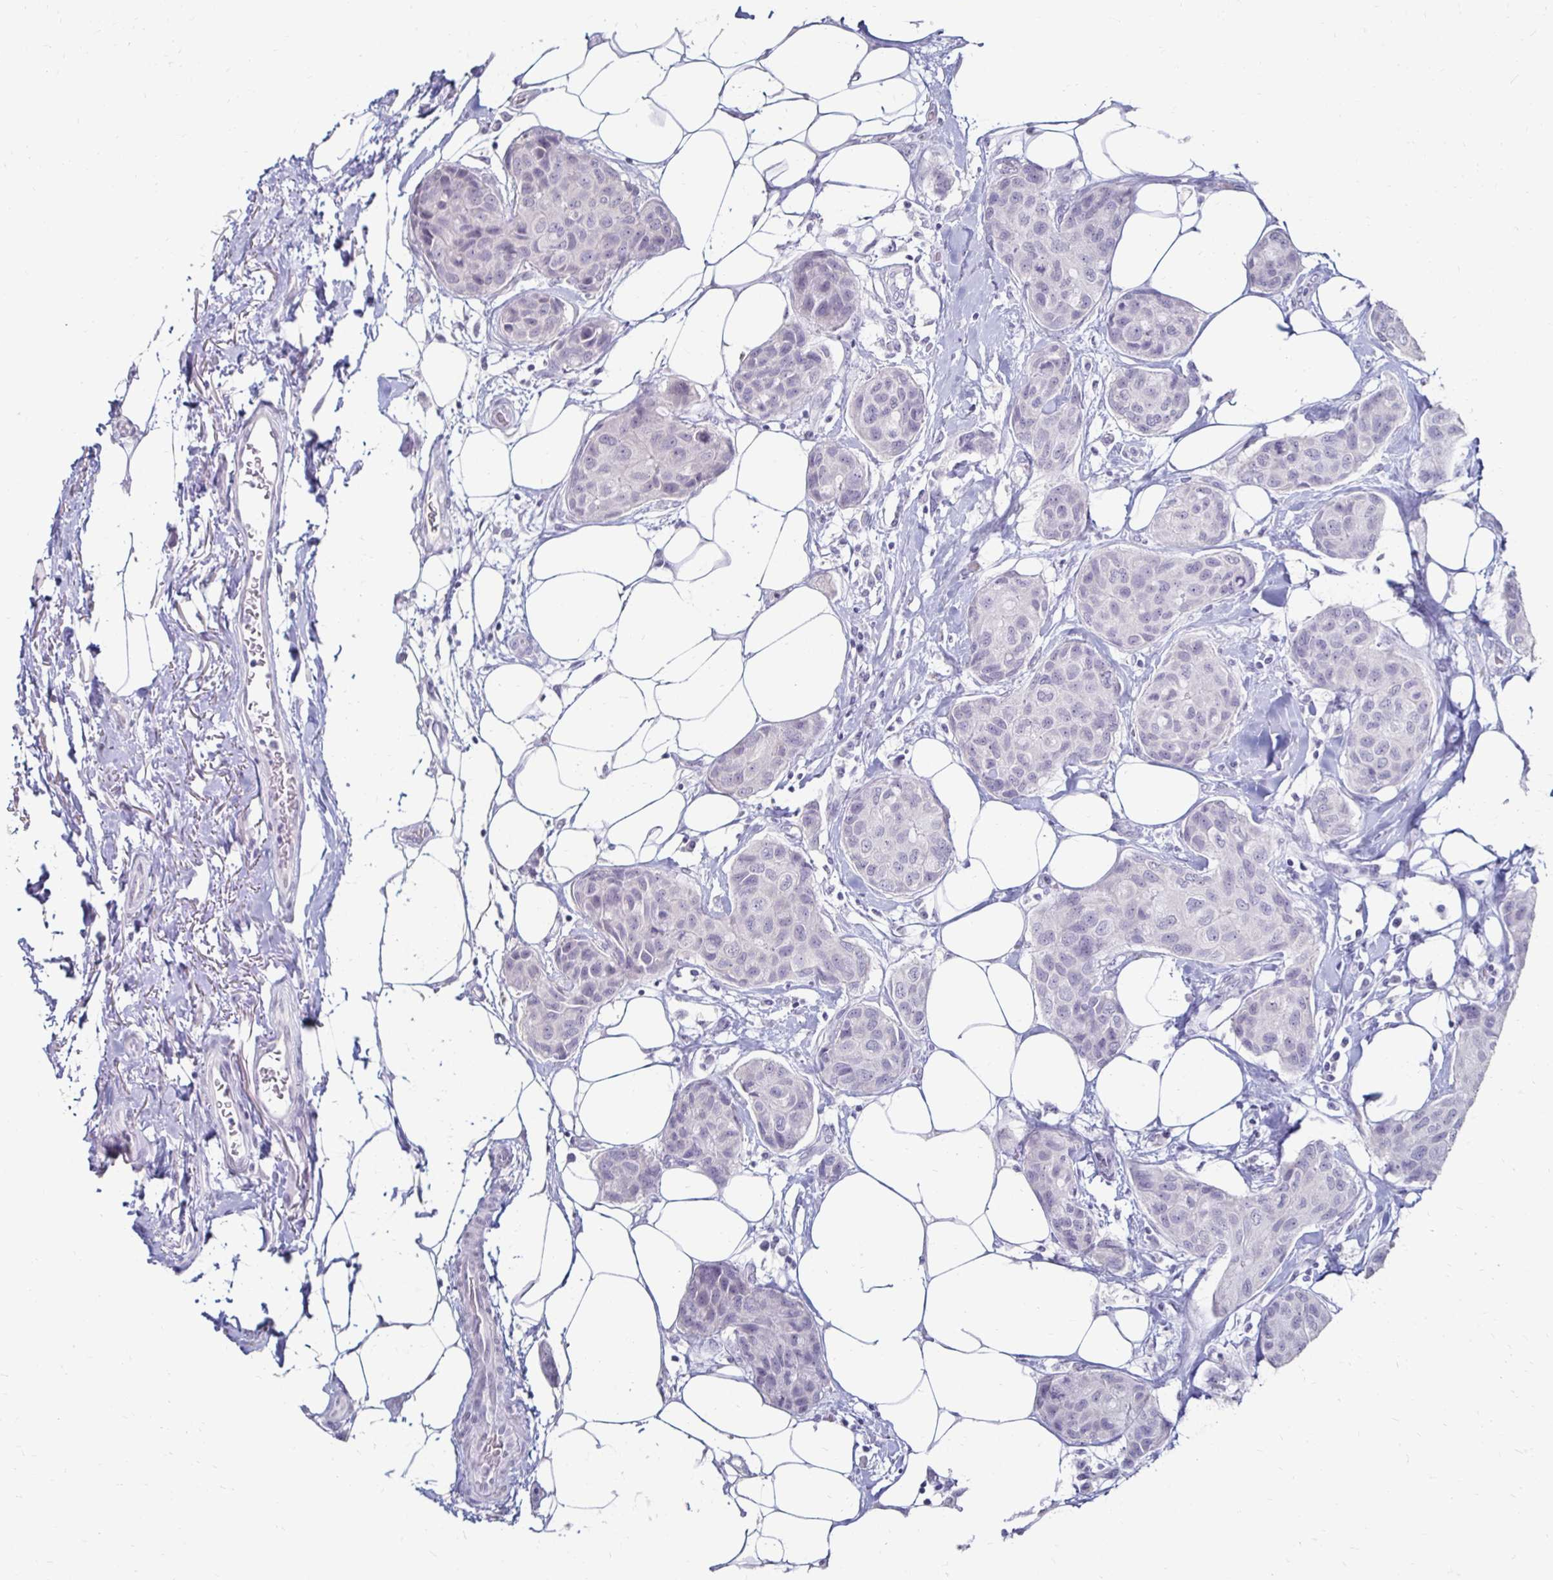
{"staining": {"intensity": "negative", "quantity": "none", "location": "none"}, "tissue": "breast cancer", "cell_type": "Tumor cells", "image_type": "cancer", "snomed": [{"axis": "morphology", "description": "Duct carcinoma"}, {"axis": "topography", "description": "Breast"}], "caption": "Immunohistochemistry (IHC) image of neoplastic tissue: human breast cancer (infiltrating ductal carcinoma) stained with DAB demonstrates no significant protein staining in tumor cells.", "gene": "TOMM34", "patient": {"sex": "female", "age": 80}}